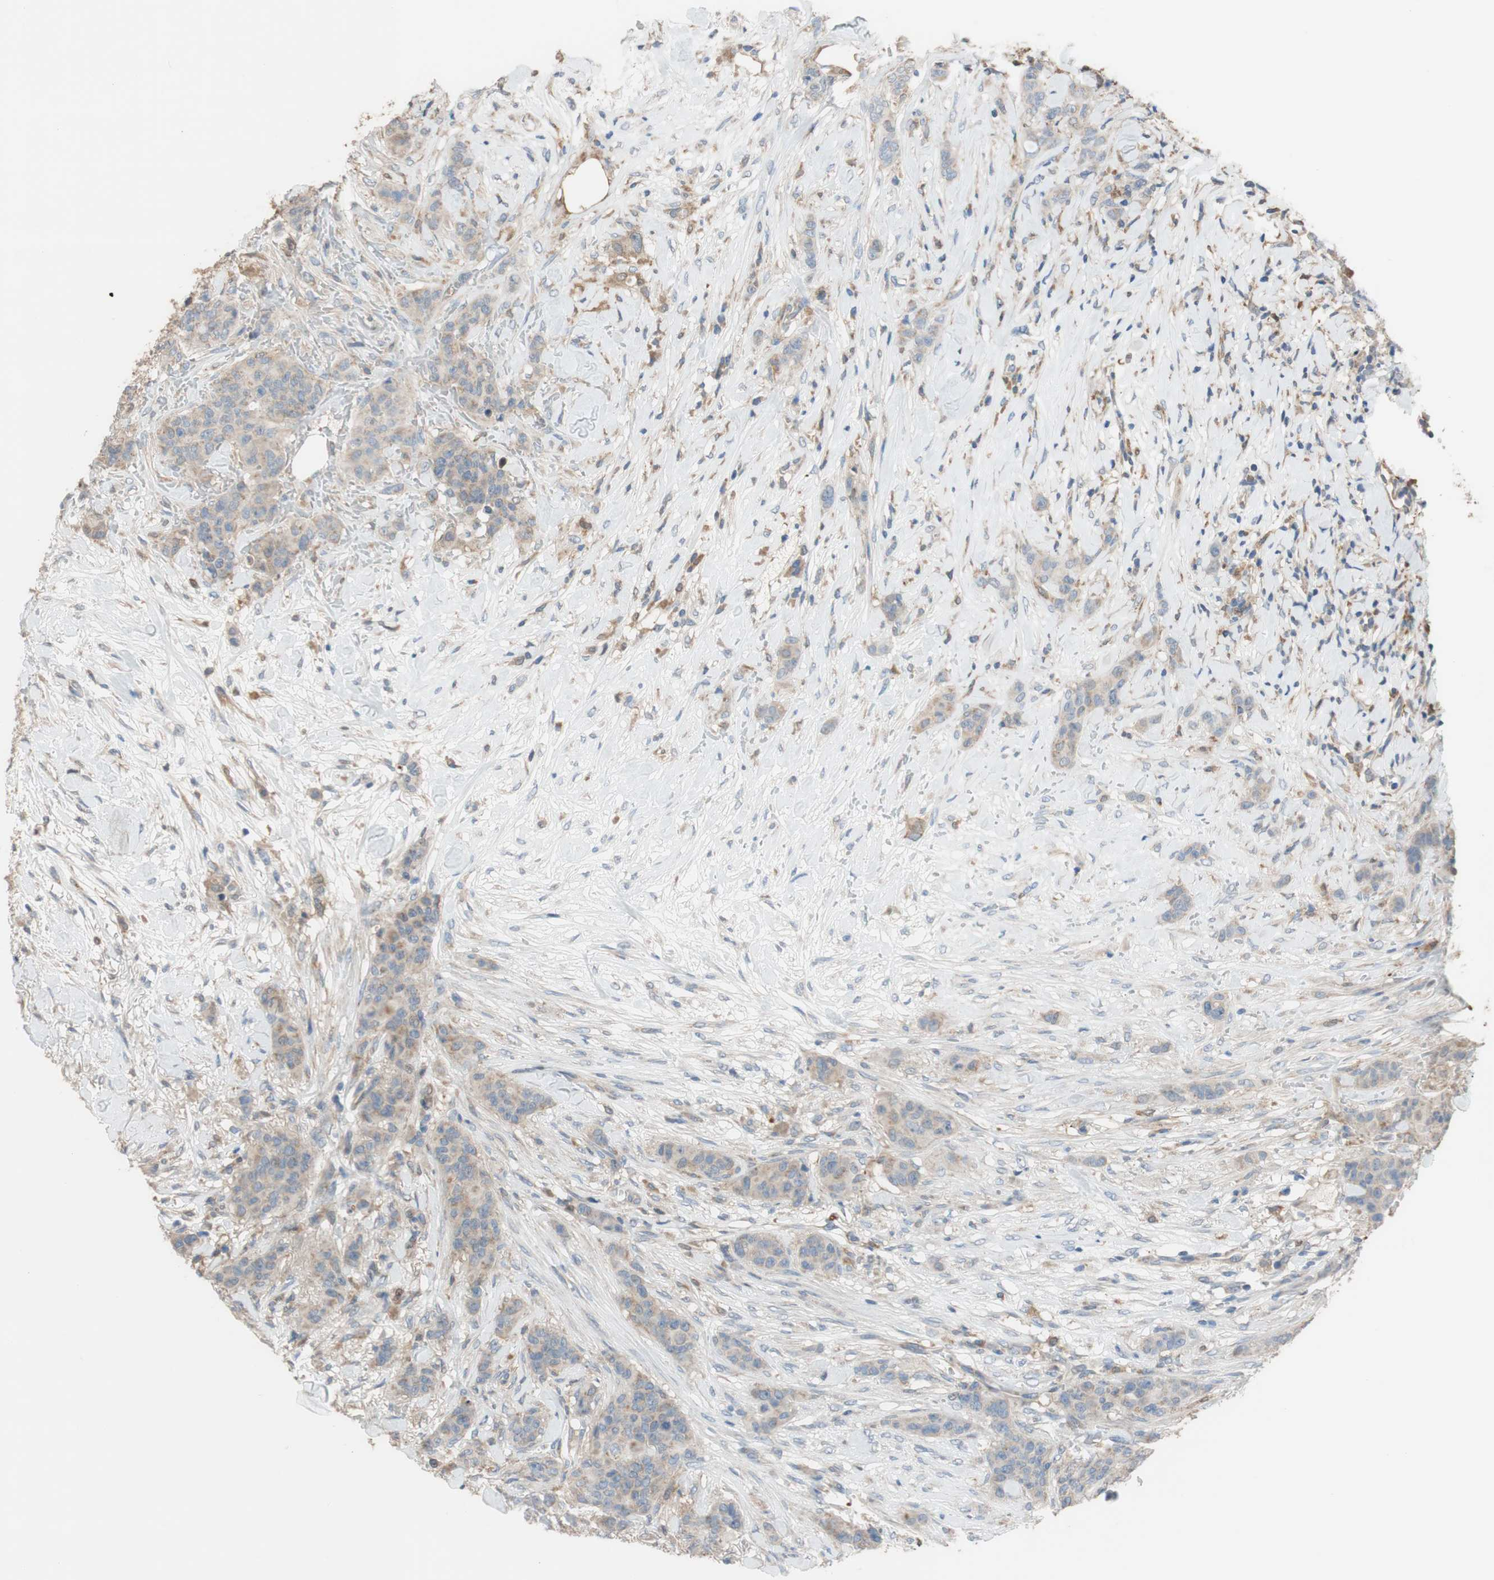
{"staining": {"intensity": "moderate", "quantity": ">75%", "location": "cytoplasmic/membranous"}, "tissue": "breast cancer", "cell_type": "Tumor cells", "image_type": "cancer", "snomed": [{"axis": "morphology", "description": "Duct carcinoma"}, {"axis": "topography", "description": "Breast"}], "caption": "Human infiltrating ductal carcinoma (breast) stained with a brown dye shows moderate cytoplasmic/membranous positive staining in approximately >75% of tumor cells.", "gene": "ALDH1A2", "patient": {"sex": "female", "age": 40}}